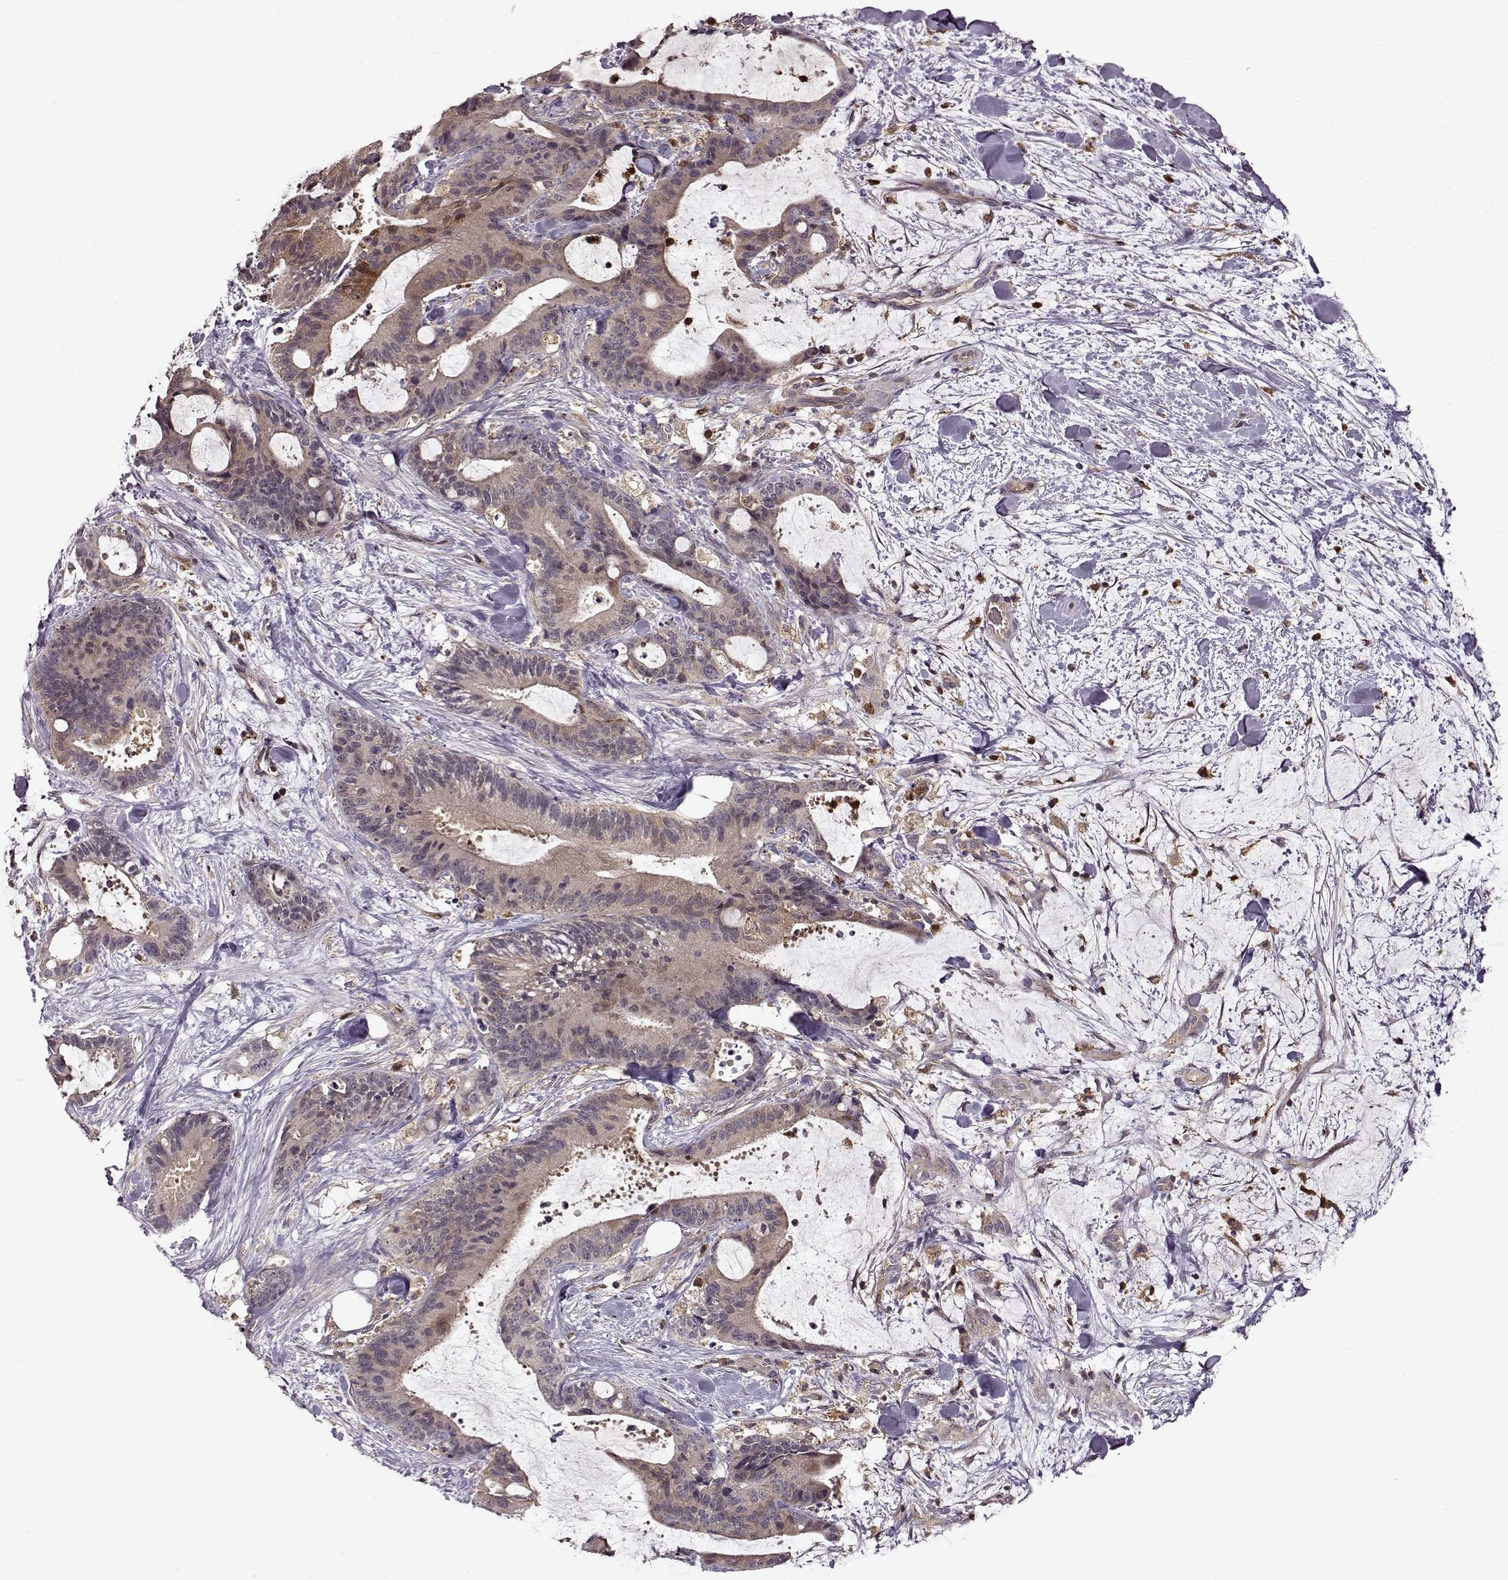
{"staining": {"intensity": "negative", "quantity": "none", "location": "none"}, "tissue": "liver cancer", "cell_type": "Tumor cells", "image_type": "cancer", "snomed": [{"axis": "morphology", "description": "Cholangiocarcinoma"}, {"axis": "topography", "description": "Liver"}], "caption": "Photomicrograph shows no protein positivity in tumor cells of cholangiocarcinoma (liver) tissue. (Brightfield microscopy of DAB (3,3'-diaminobenzidine) immunohistochemistry (IHC) at high magnification).", "gene": "IFRD2", "patient": {"sex": "female", "age": 73}}